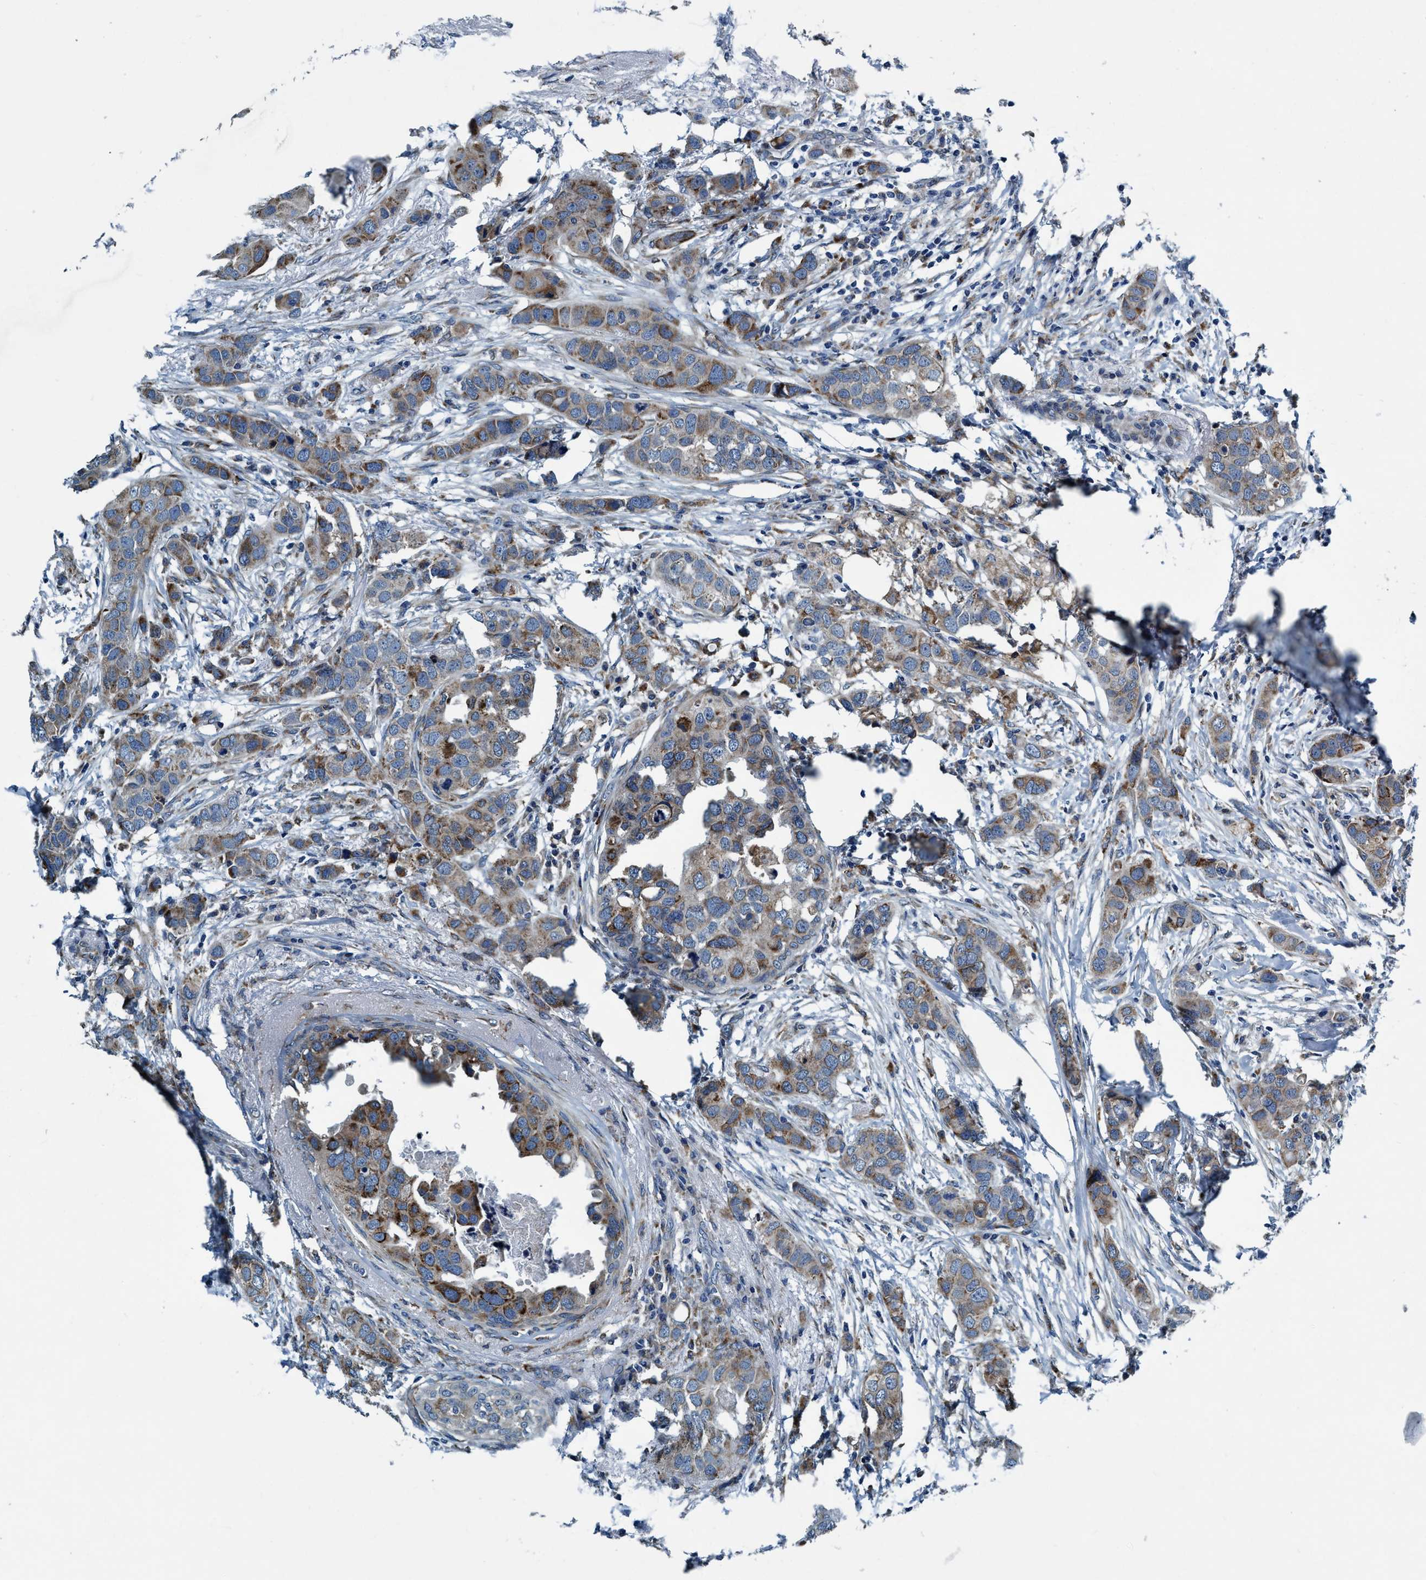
{"staining": {"intensity": "moderate", "quantity": ">75%", "location": "cytoplasmic/membranous"}, "tissue": "breast cancer", "cell_type": "Tumor cells", "image_type": "cancer", "snomed": [{"axis": "morphology", "description": "Duct carcinoma"}, {"axis": "topography", "description": "Breast"}], "caption": "A high-resolution histopathology image shows immunohistochemistry (IHC) staining of breast invasive ductal carcinoma, which demonstrates moderate cytoplasmic/membranous positivity in about >75% of tumor cells.", "gene": "ARMC9", "patient": {"sex": "female", "age": 50}}